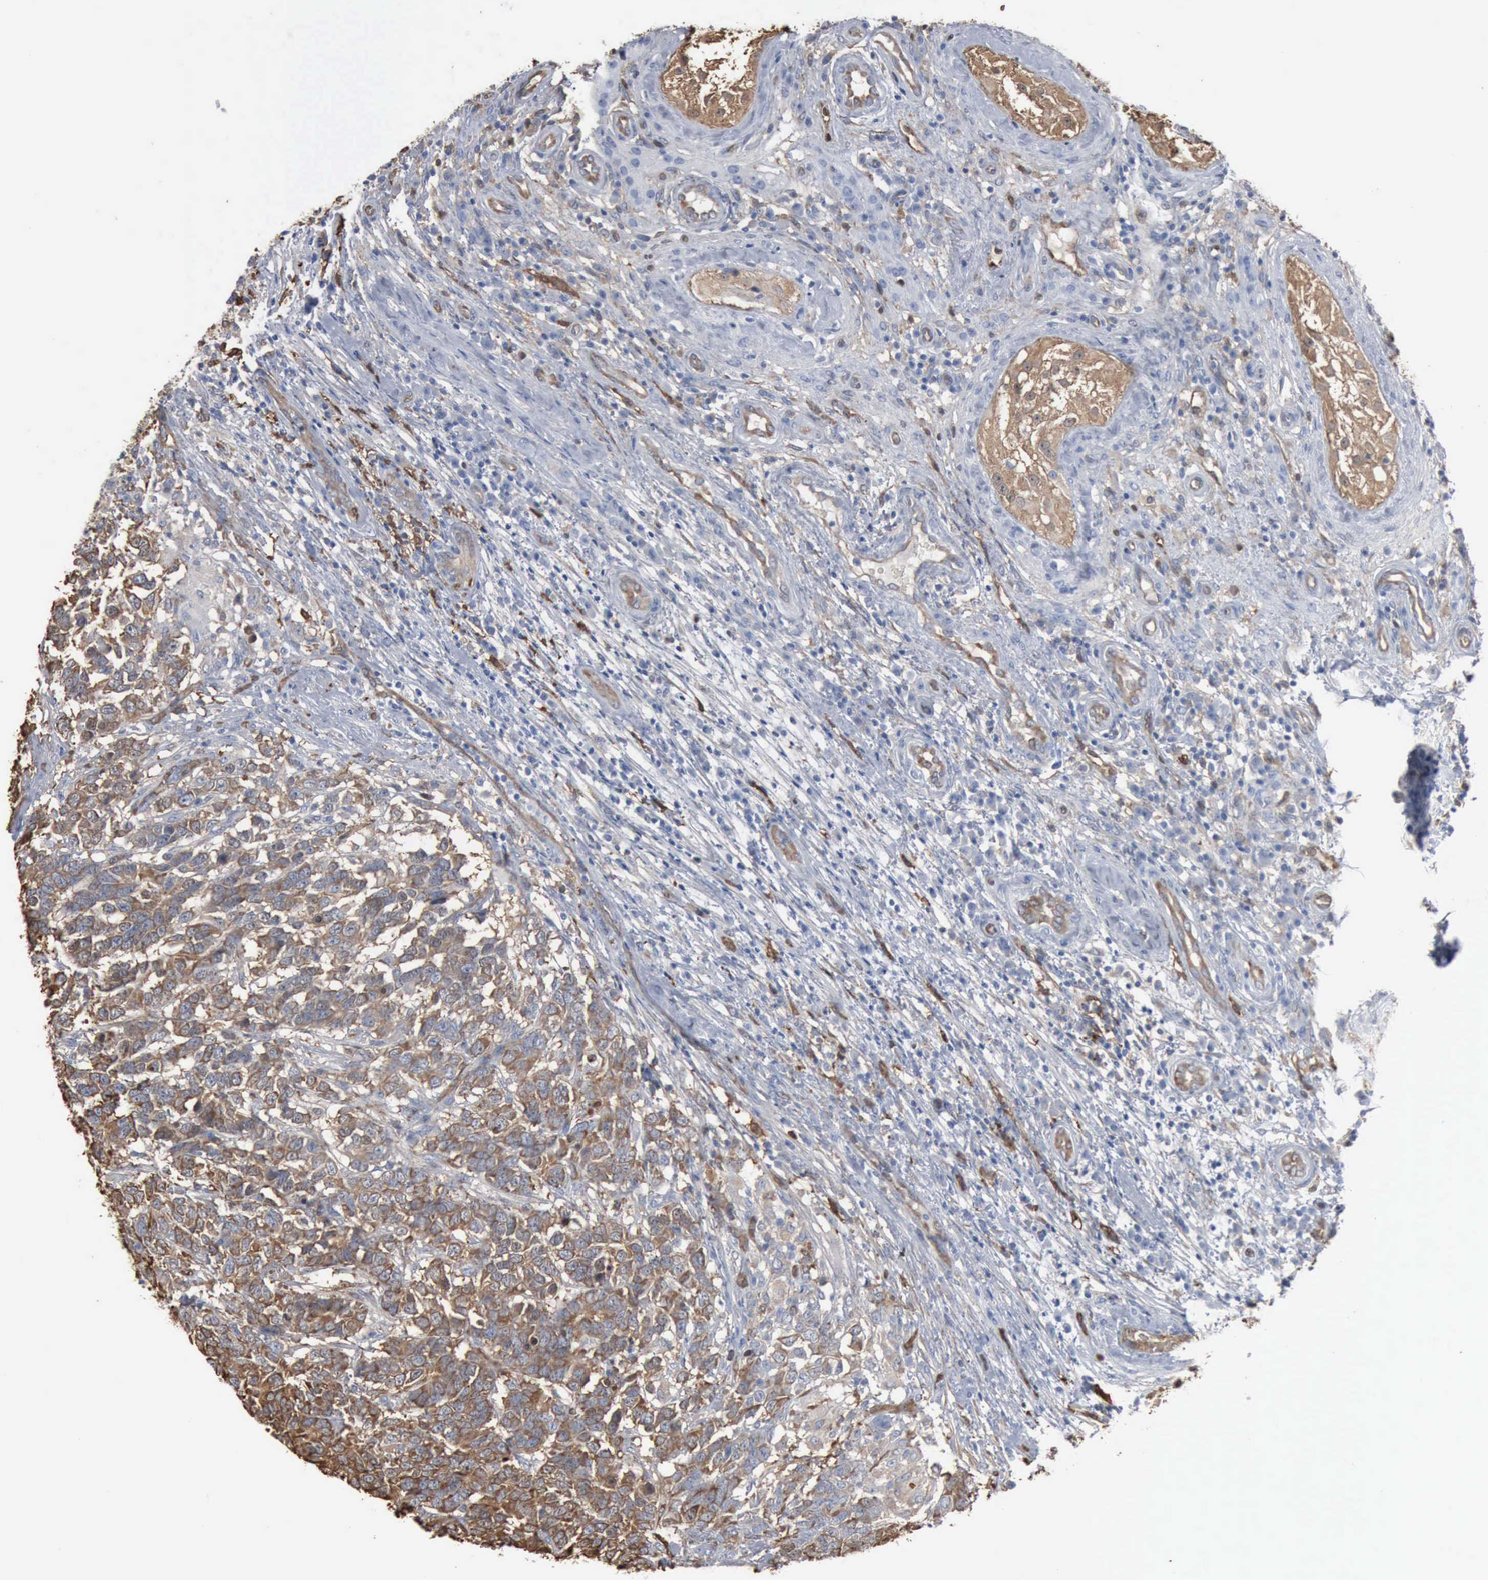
{"staining": {"intensity": "moderate", "quantity": "25%-75%", "location": "cytoplasmic/membranous"}, "tissue": "testis cancer", "cell_type": "Tumor cells", "image_type": "cancer", "snomed": [{"axis": "morphology", "description": "Carcinoma, Embryonal, NOS"}, {"axis": "topography", "description": "Testis"}], "caption": "Moderate cytoplasmic/membranous protein expression is identified in approximately 25%-75% of tumor cells in testis cancer.", "gene": "FSCN1", "patient": {"sex": "male", "age": 26}}